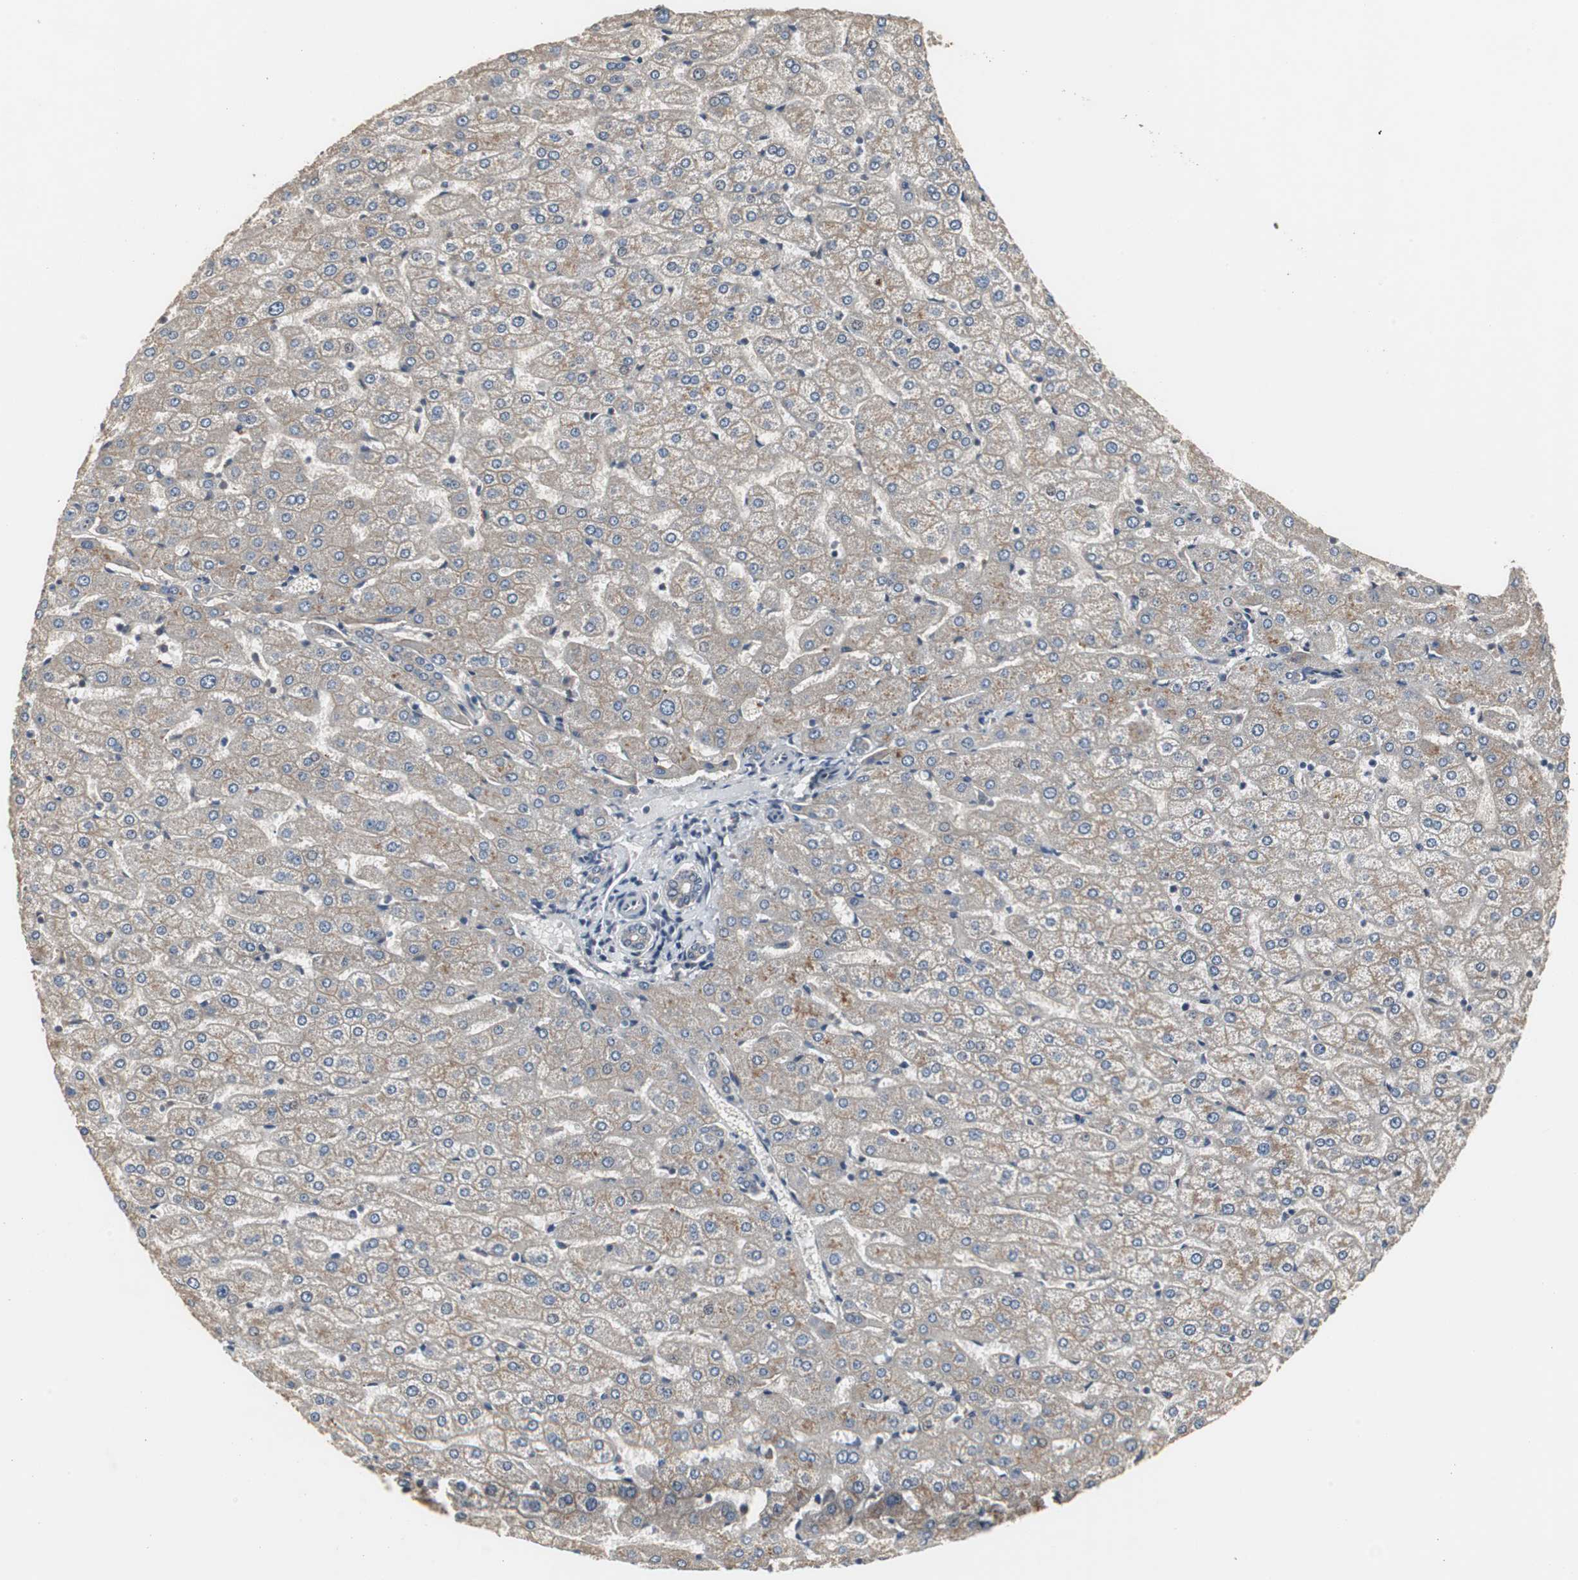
{"staining": {"intensity": "weak", "quantity": ">75%", "location": "cytoplasmic/membranous"}, "tissue": "liver", "cell_type": "Cholangiocytes", "image_type": "normal", "snomed": [{"axis": "morphology", "description": "Normal tissue, NOS"}, {"axis": "morphology", "description": "Fibrosis, NOS"}, {"axis": "topography", "description": "Liver"}], "caption": "Approximately >75% of cholangiocytes in benign human liver reveal weak cytoplasmic/membranous protein staining as visualized by brown immunohistochemical staining.", "gene": "ATP2B2", "patient": {"sex": "female", "age": 29}}